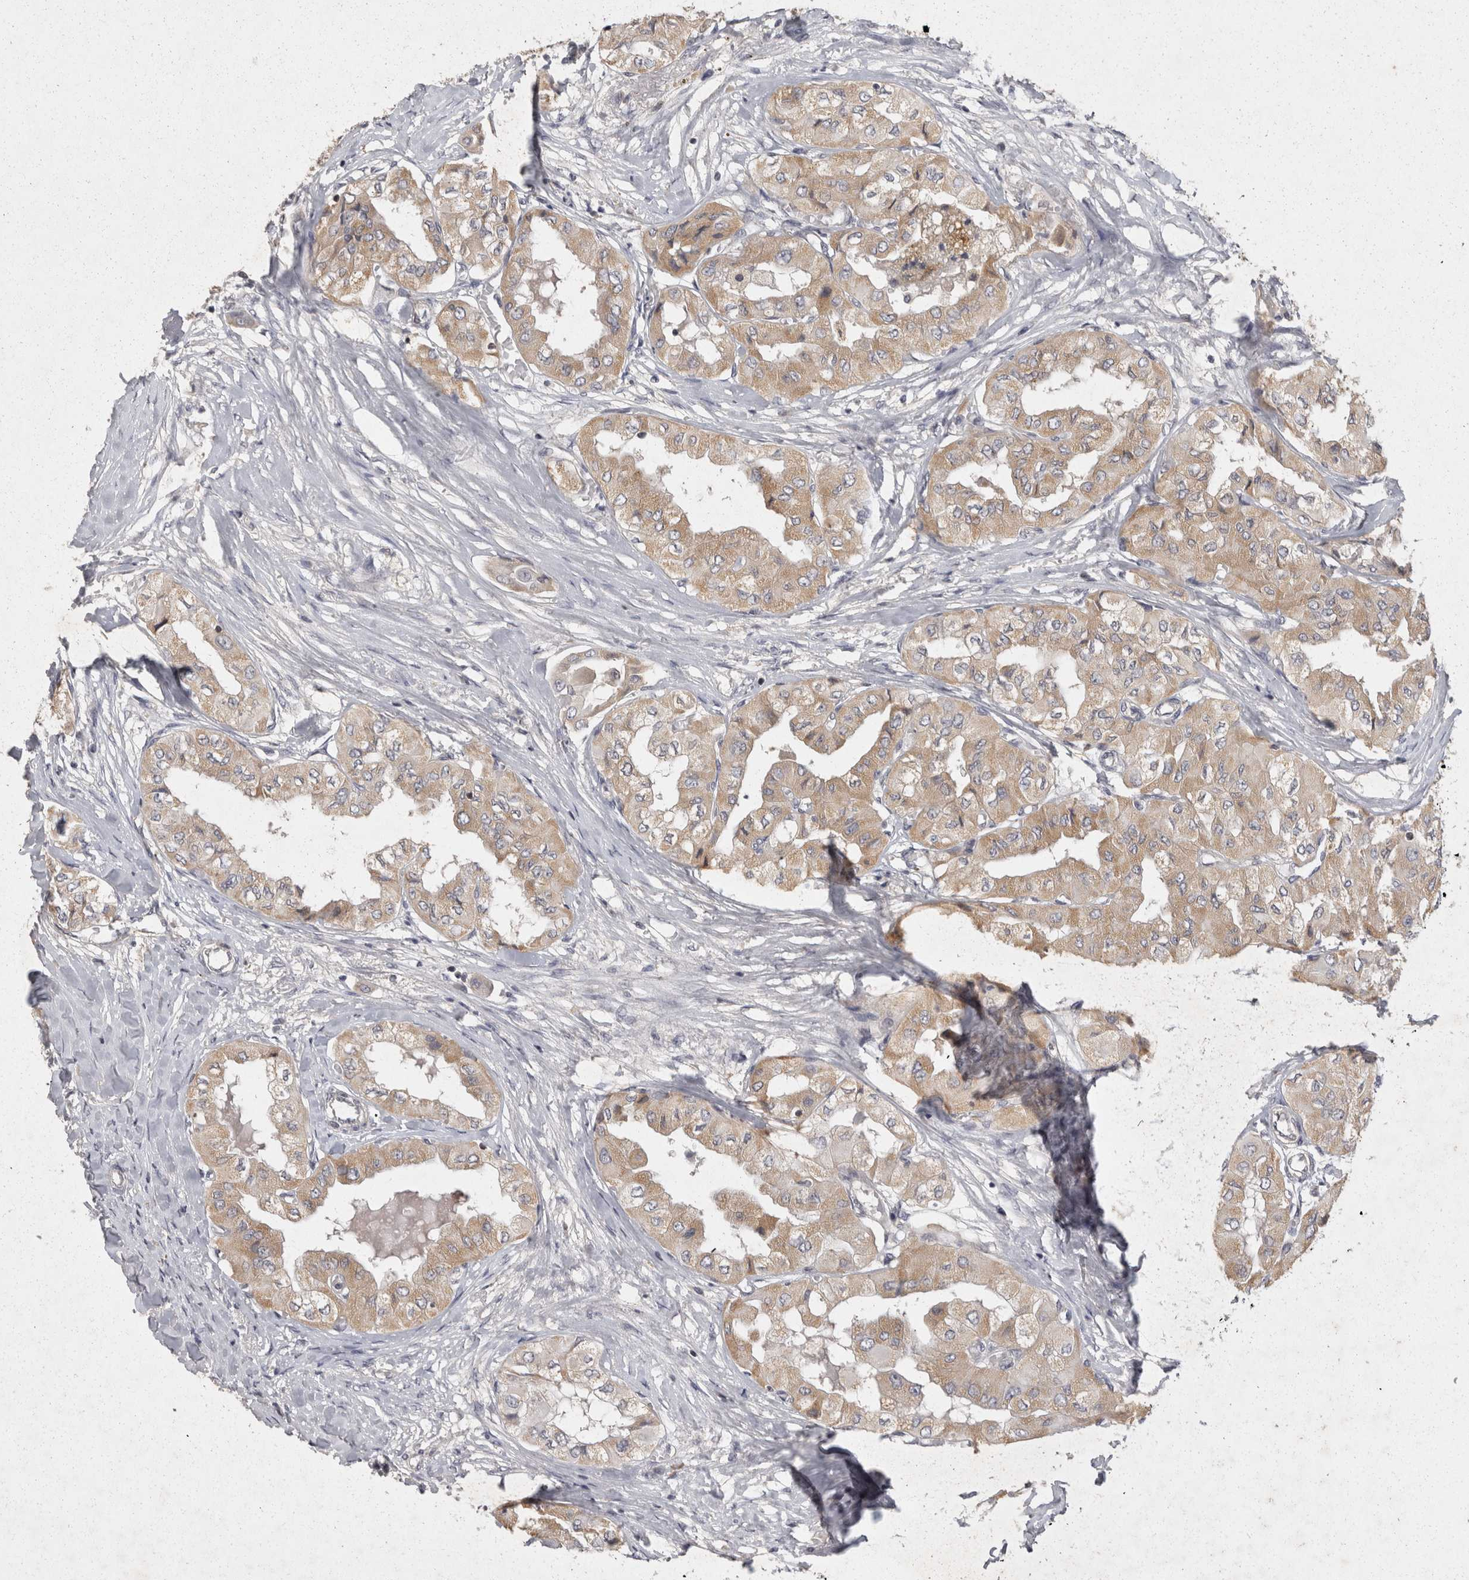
{"staining": {"intensity": "moderate", "quantity": ">75%", "location": "cytoplasmic/membranous"}, "tissue": "thyroid cancer", "cell_type": "Tumor cells", "image_type": "cancer", "snomed": [{"axis": "morphology", "description": "Papillary adenocarcinoma, NOS"}, {"axis": "topography", "description": "Thyroid gland"}], "caption": "Approximately >75% of tumor cells in thyroid papillary adenocarcinoma exhibit moderate cytoplasmic/membranous protein expression as visualized by brown immunohistochemical staining.", "gene": "ACAT2", "patient": {"sex": "female", "age": 59}}